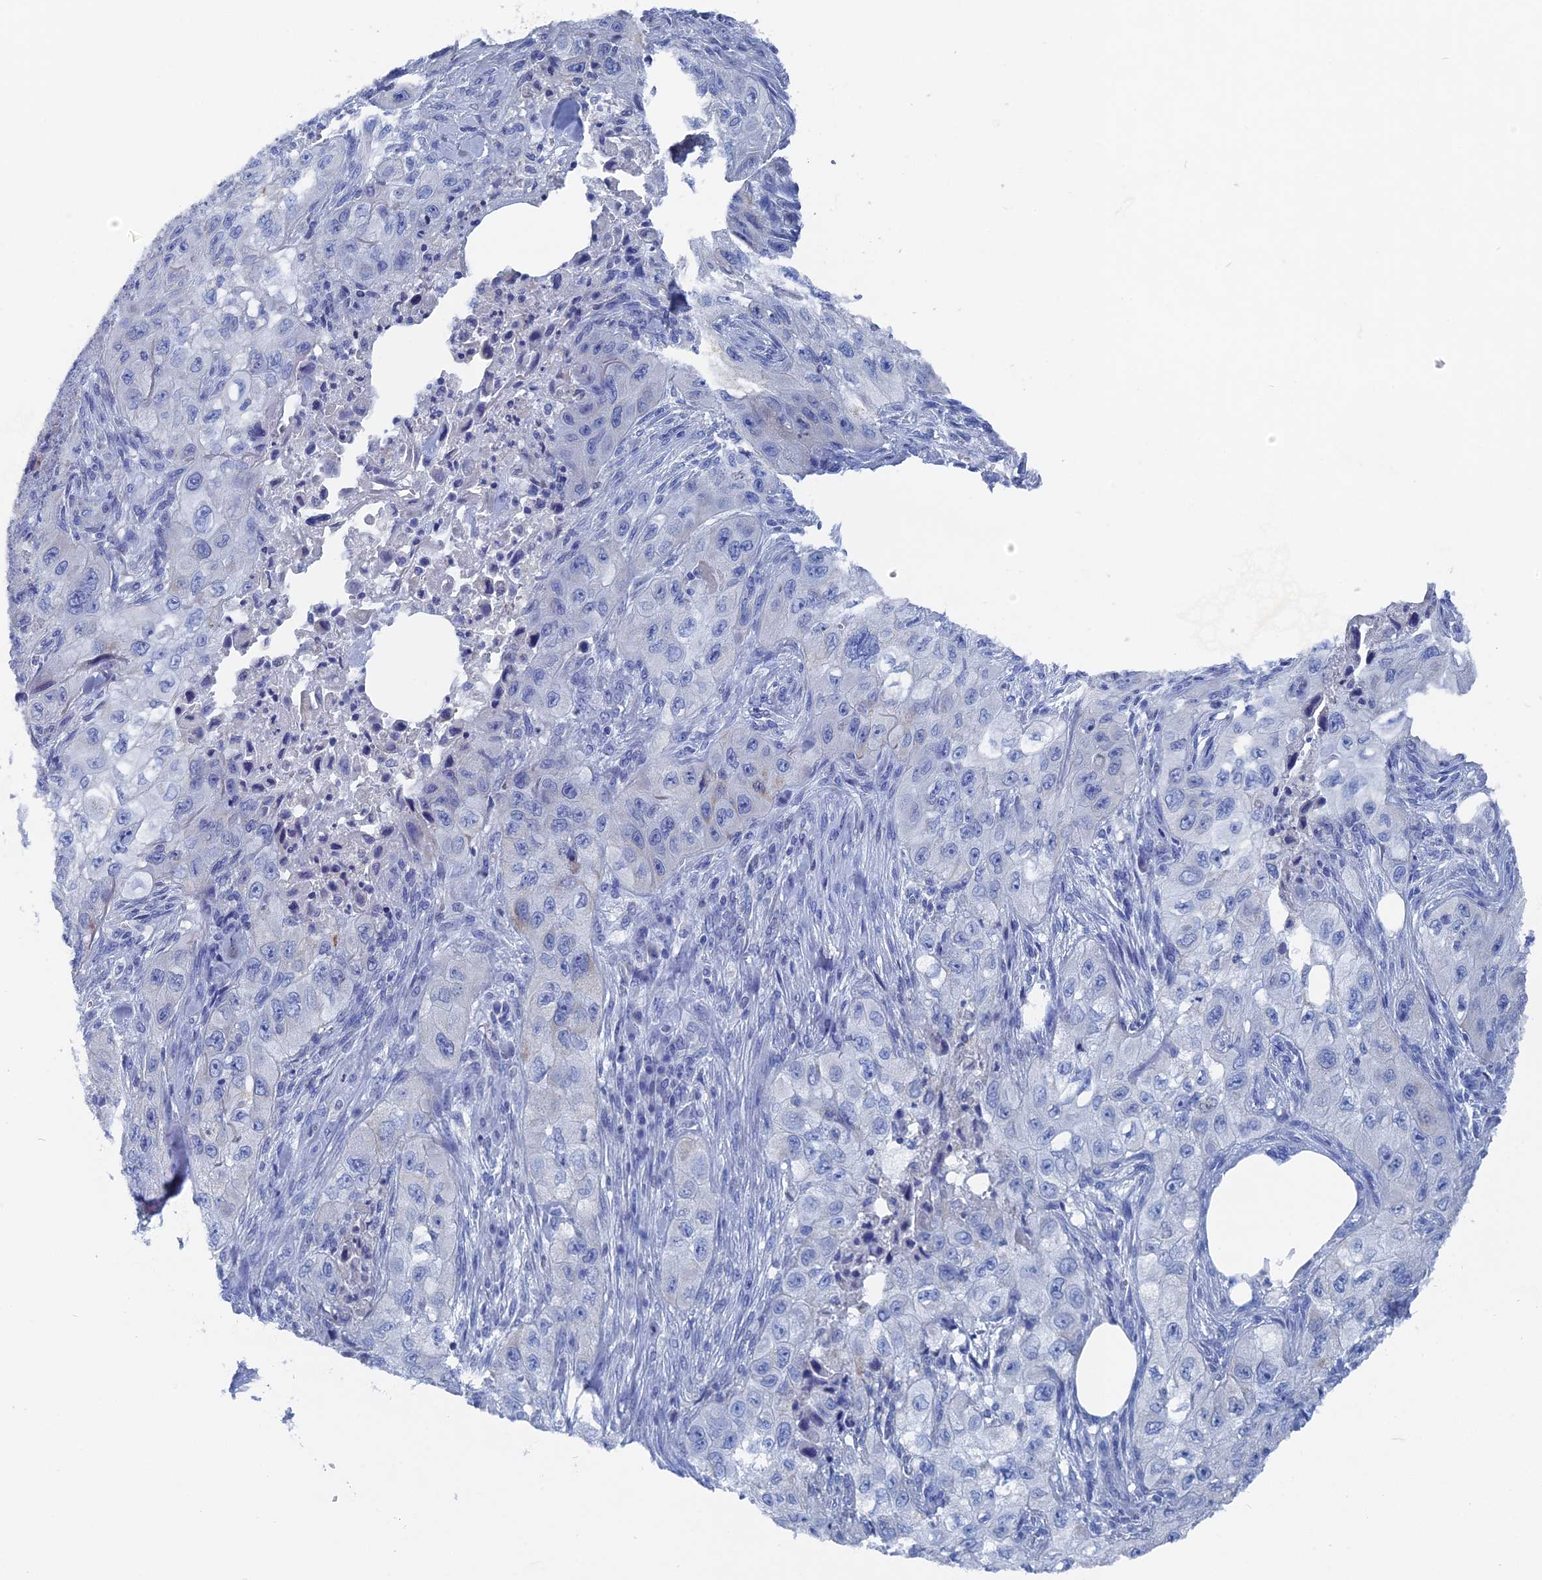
{"staining": {"intensity": "negative", "quantity": "none", "location": "none"}, "tissue": "skin cancer", "cell_type": "Tumor cells", "image_type": "cancer", "snomed": [{"axis": "morphology", "description": "Squamous cell carcinoma, NOS"}, {"axis": "topography", "description": "Skin"}, {"axis": "topography", "description": "Subcutis"}], "caption": "The immunohistochemistry (IHC) micrograph has no significant expression in tumor cells of skin cancer tissue. Brightfield microscopy of IHC stained with DAB (3,3'-diaminobenzidine) (brown) and hematoxylin (blue), captured at high magnification.", "gene": "HIGD1A", "patient": {"sex": "male", "age": 73}}